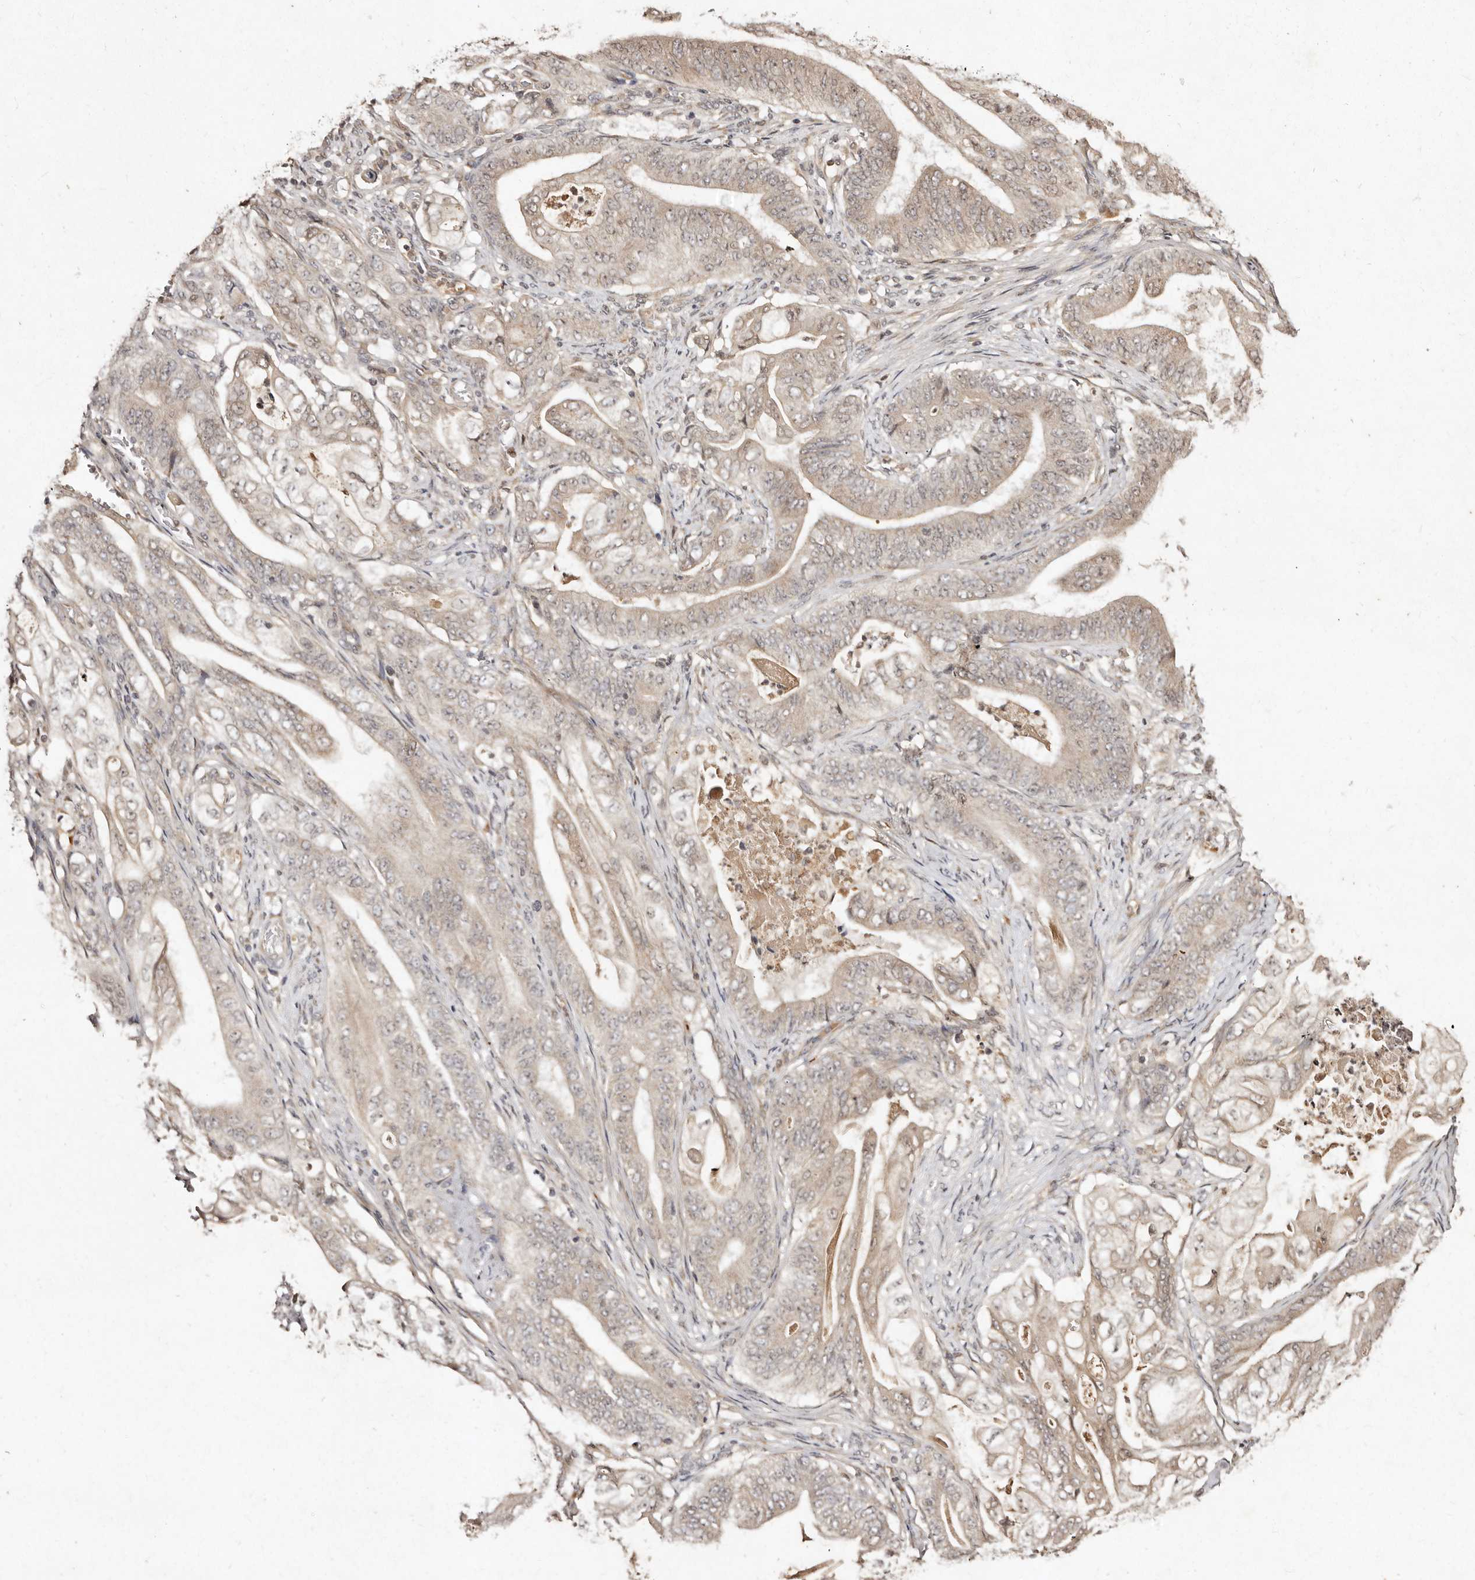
{"staining": {"intensity": "weak", "quantity": "25%-75%", "location": "cytoplasmic/membranous"}, "tissue": "stomach cancer", "cell_type": "Tumor cells", "image_type": "cancer", "snomed": [{"axis": "morphology", "description": "Adenocarcinoma, NOS"}, {"axis": "topography", "description": "Stomach"}], "caption": "Immunohistochemical staining of stomach cancer exhibits weak cytoplasmic/membranous protein staining in approximately 25%-75% of tumor cells.", "gene": "LCORL", "patient": {"sex": "female", "age": 73}}